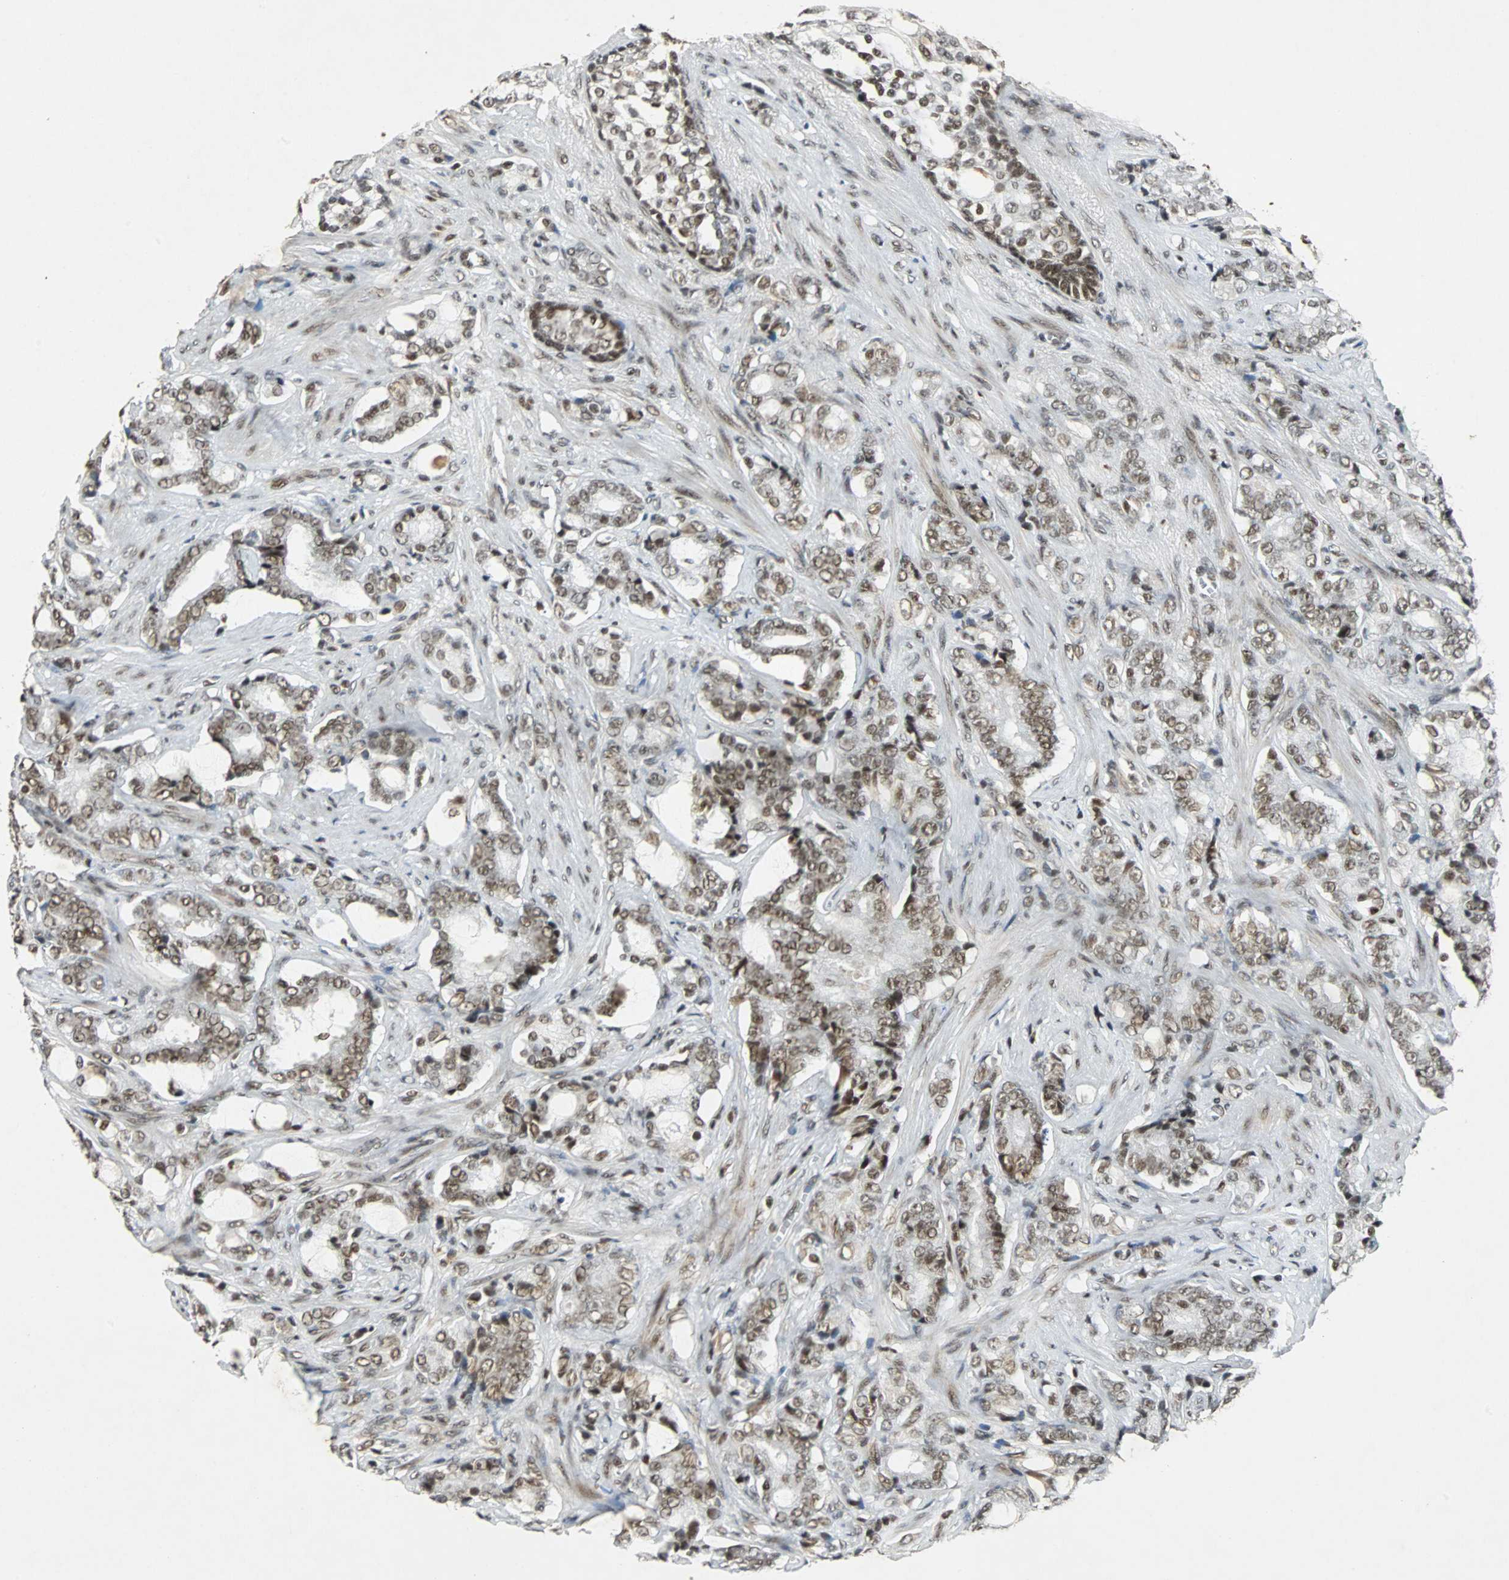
{"staining": {"intensity": "moderate", "quantity": ">75%", "location": "nuclear"}, "tissue": "prostate cancer", "cell_type": "Tumor cells", "image_type": "cancer", "snomed": [{"axis": "morphology", "description": "Adenocarcinoma, Low grade"}, {"axis": "topography", "description": "Prostate"}], "caption": "This image shows IHC staining of human prostate cancer (low-grade adenocarcinoma), with medium moderate nuclear staining in approximately >75% of tumor cells.", "gene": "TAF5", "patient": {"sex": "male", "age": 58}}